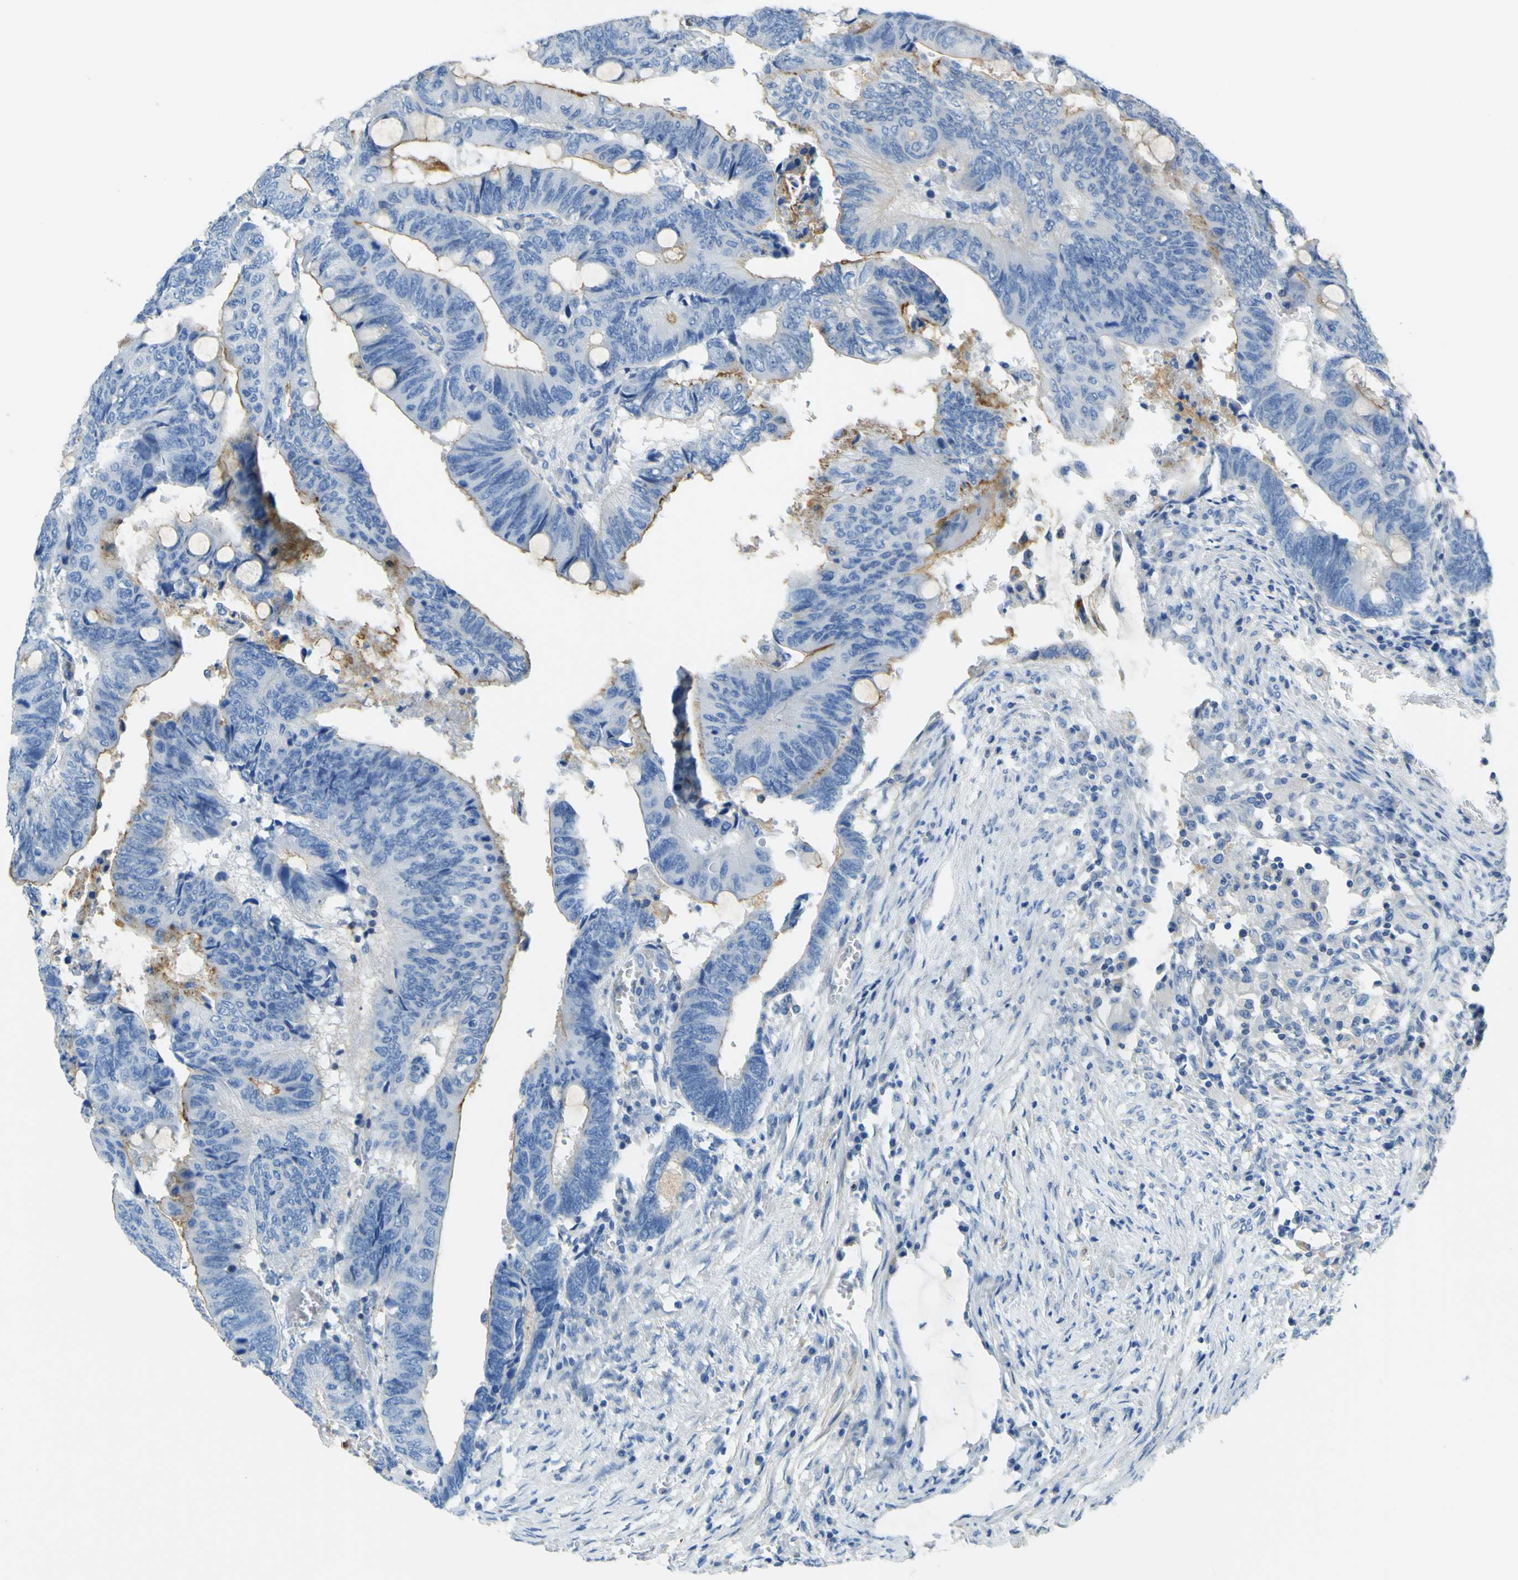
{"staining": {"intensity": "weak", "quantity": ">75%", "location": "cytoplasmic/membranous"}, "tissue": "colorectal cancer", "cell_type": "Tumor cells", "image_type": "cancer", "snomed": [{"axis": "morphology", "description": "Normal tissue, NOS"}, {"axis": "morphology", "description": "Adenocarcinoma, NOS"}, {"axis": "topography", "description": "Rectum"}, {"axis": "topography", "description": "Peripheral nerve tissue"}], "caption": "Protein analysis of colorectal adenocarcinoma tissue reveals weak cytoplasmic/membranous expression in about >75% of tumor cells. The protein is shown in brown color, while the nuclei are stained blue.", "gene": "OGN", "patient": {"sex": "male", "age": 92}}